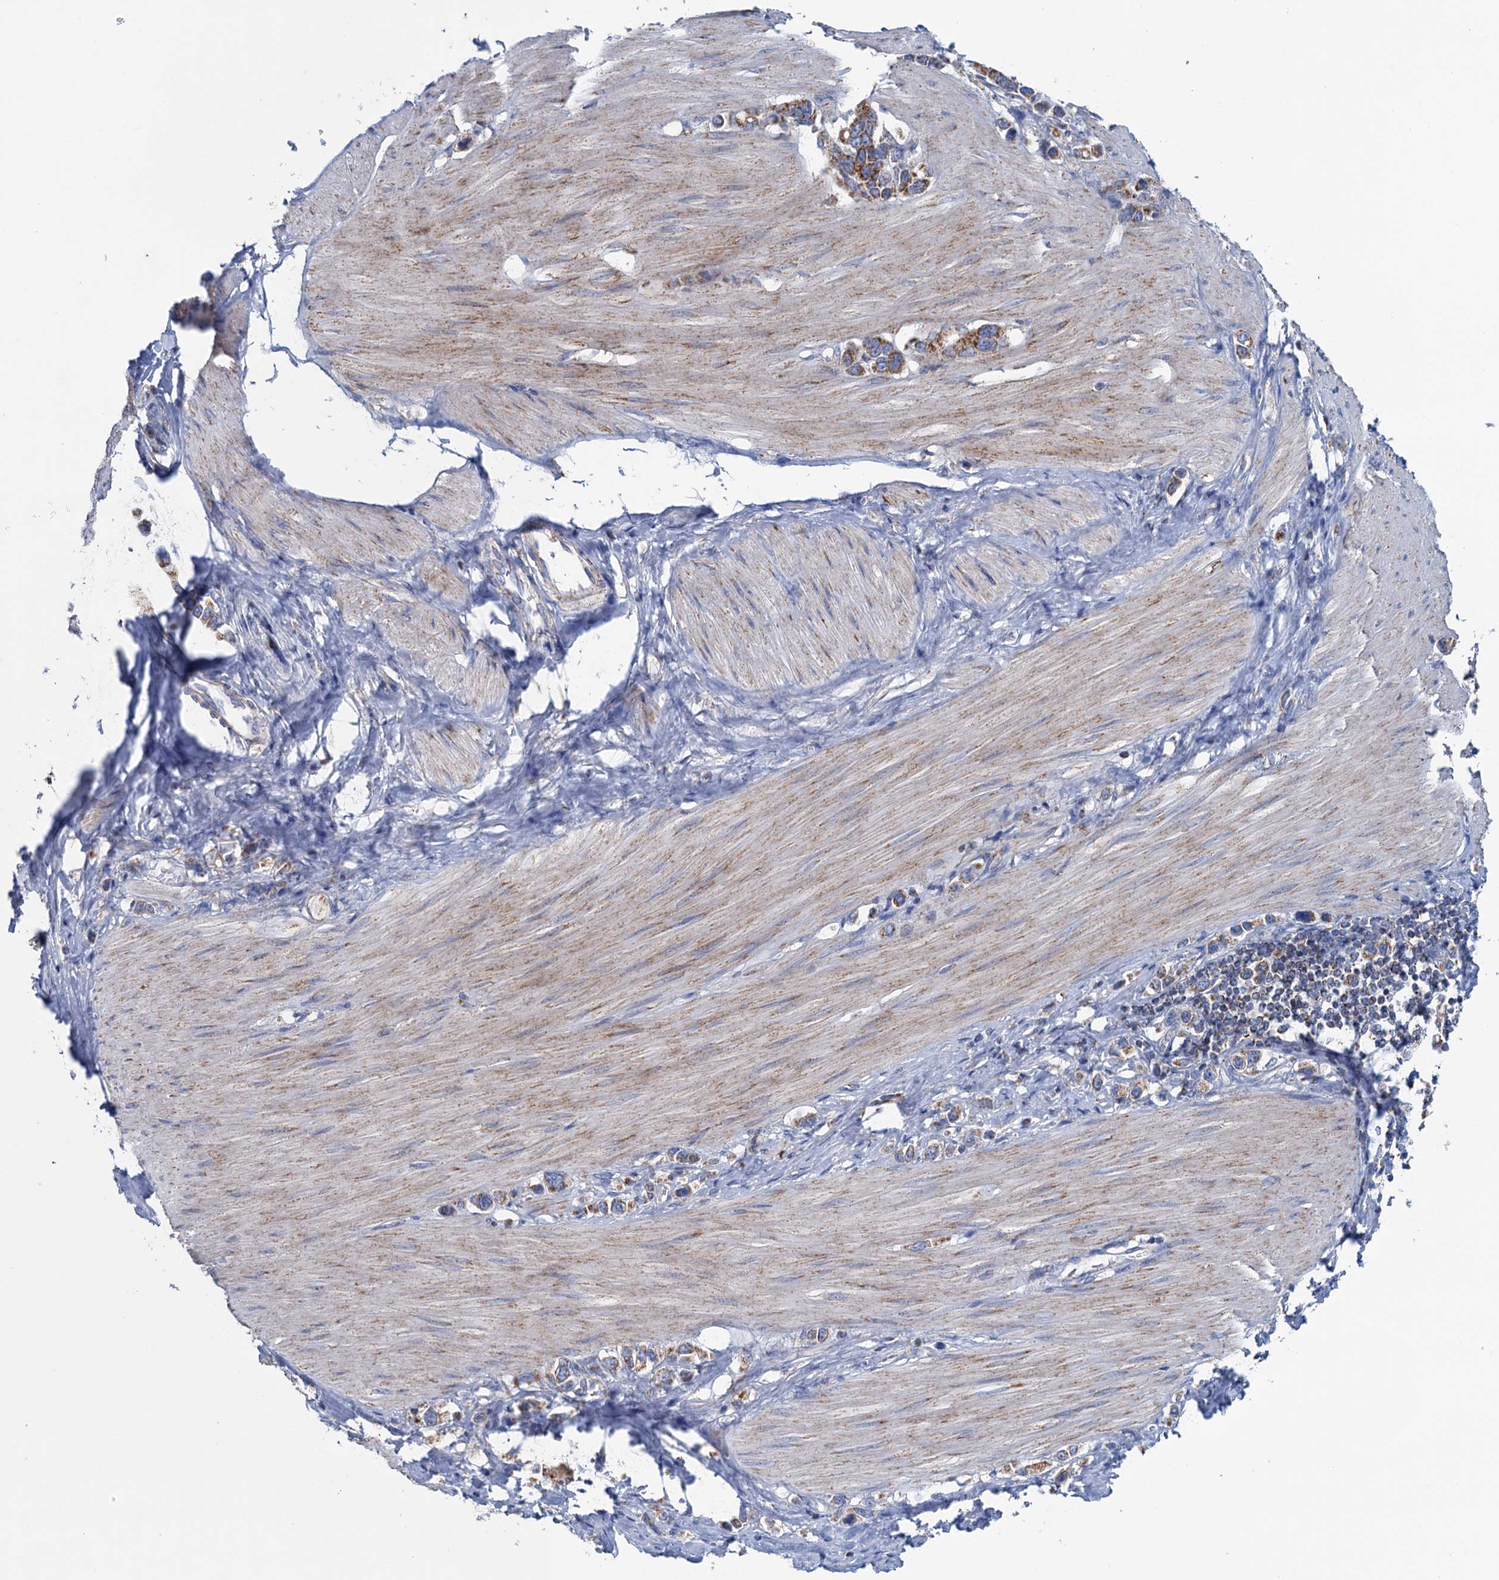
{"staining": {"intensity": "moderate", "quantity": ">75%", "location": "cytoplasmic/membranous"}, "tissue": "stomach cancer", "cell_type": "Tumor cells", "image_type": "cancer", "snomed": [{"axis": "morphology", "description": "Adenocarcinoma, NOS"}, {"axis": "topography", "description": "Stomach"}], "caption": "Protein staining exhibits moderate cytoplasmic/membranous expression in about >75% of tumor cells in stomach cancer.", "gene": "GTPBP3", "patient": {"sex": "female", "age": 65}}